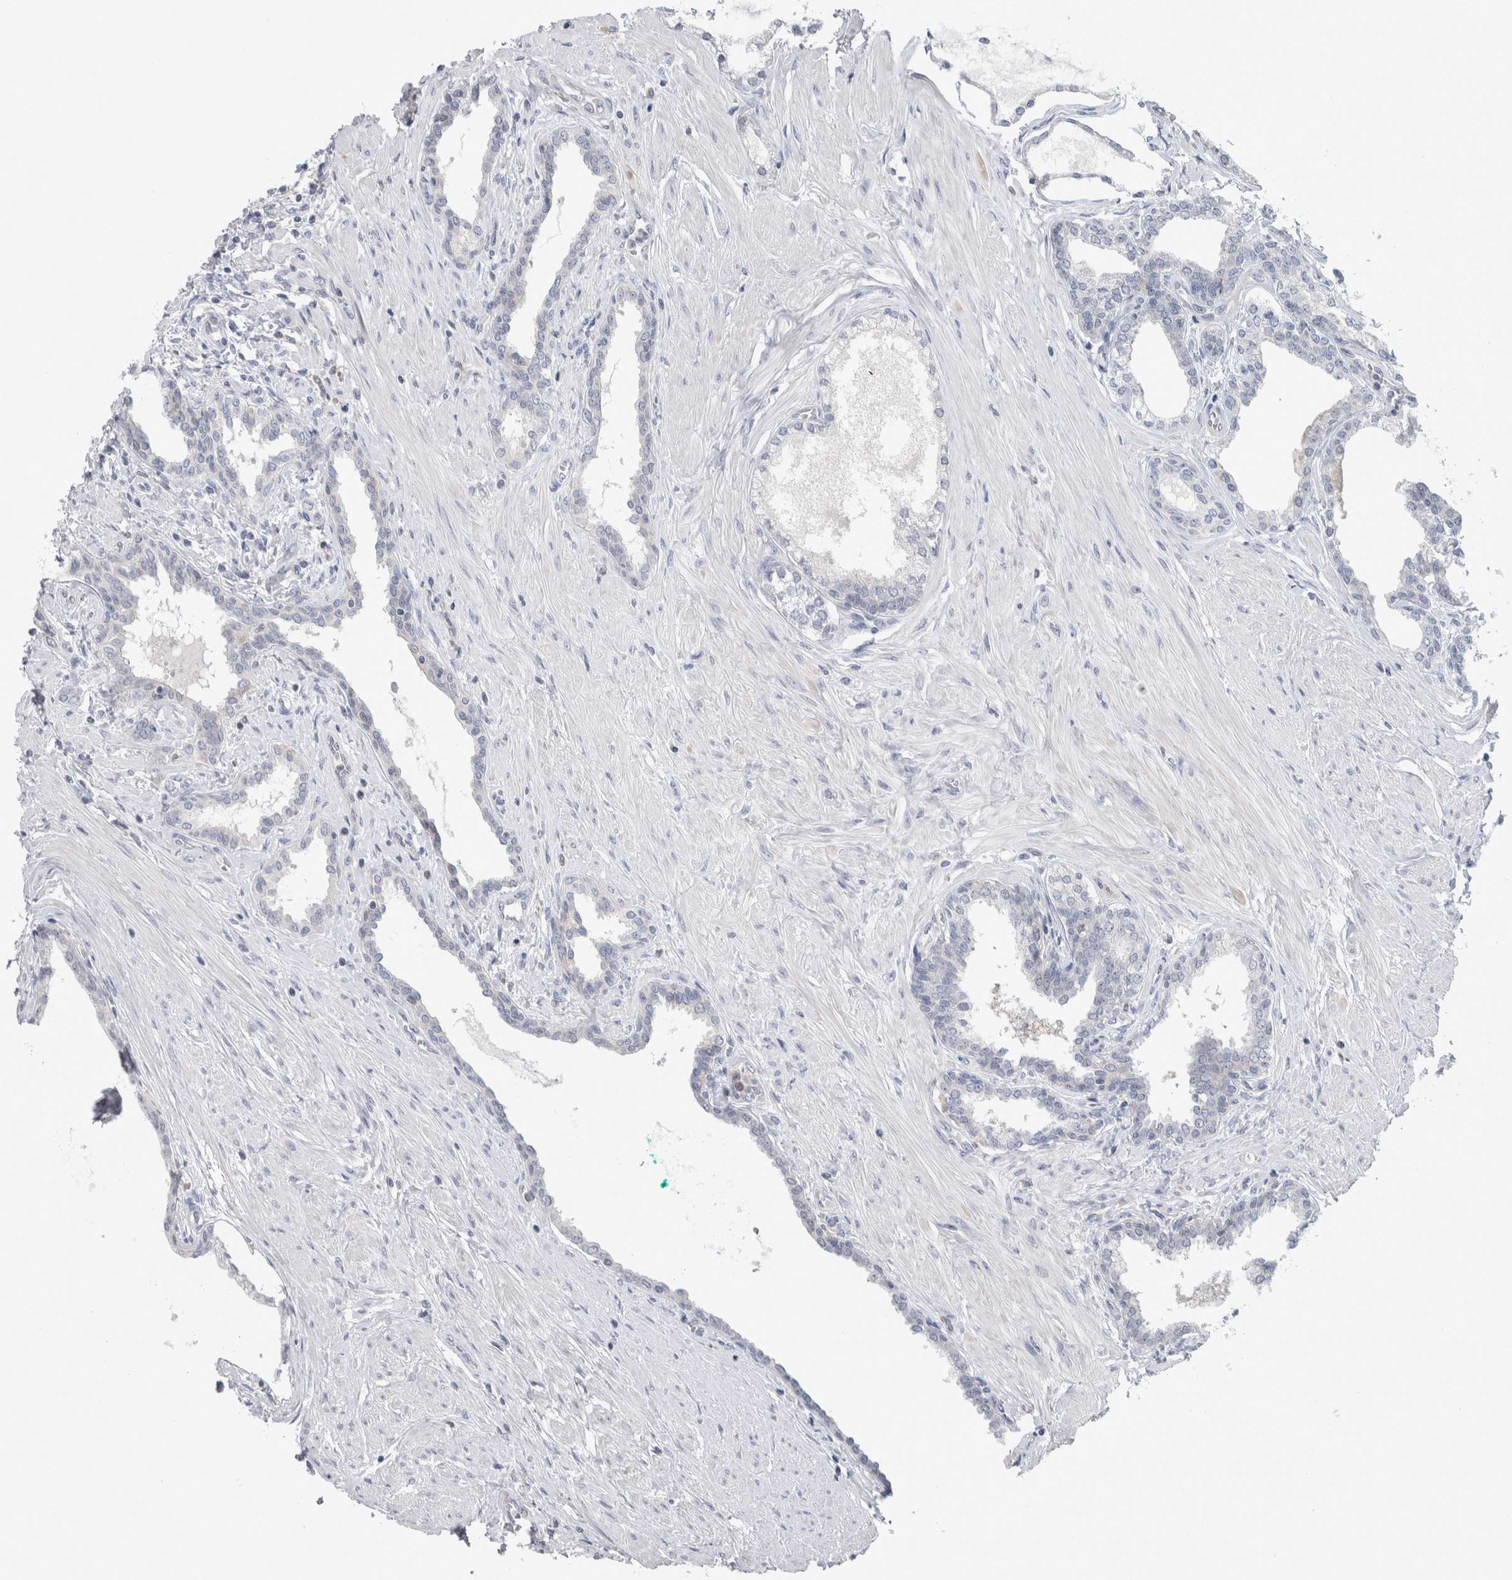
{"staining": {"intensity": "negative", "quantity": "none", "location": "none"}, "tissue": "prostate cancer", "cell_type": "Tumor cells", "image_type": "cancer", "snomed": [{"axis": "morphology", "description": "Adenocarcinoma, High grade"}, {"axis": "topography", "description": "Prostate"}], "caption": "Tumor cells show no significant protein expression in prostate high-grade adenocarcinoma.", "gene": "HTATIP2", "patient": {"sex": "male", "age": 52}}